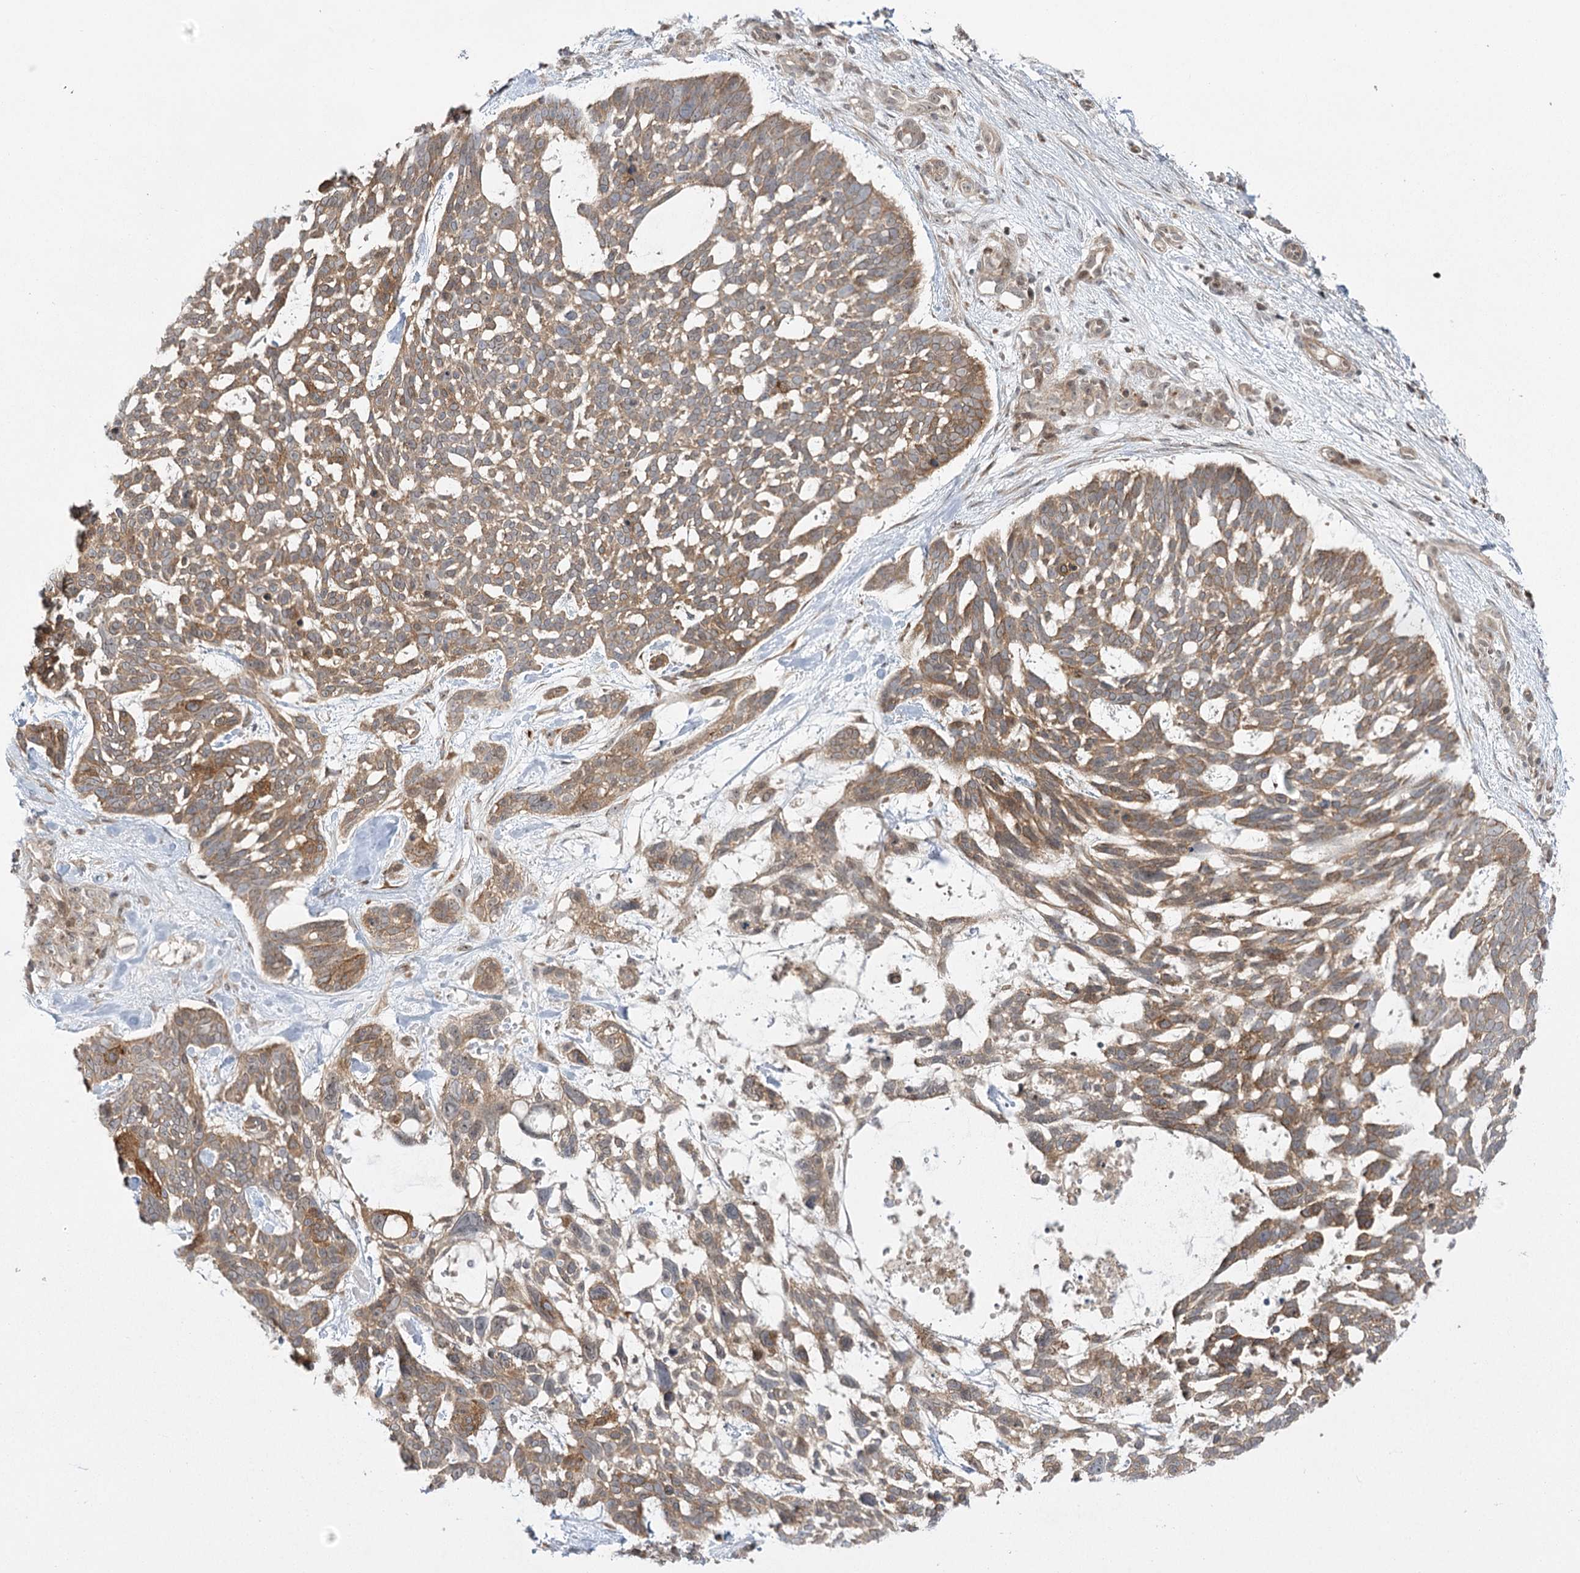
{"staining": {"intensity": "moderate", "quantity": ">75%", "location": "cytoplasmic/membranous"}, "tissue": "skin cancer", "cell_type": "Tumor cells", "image_type": "cancer", "snomed": [{"axis": "morphology", "description": "Basal cell carcinoma"}, {"axis": "topography", "description": "Skin"}], "caption": "Immunohistochemical staining of human skin cancer (basal cell carcinoma) demonstrates medium levels of moderate cytoplasmic/membranous staining in approximately >75% of tumor cells.", "gene": "SYTL1", "patient": {"sex": "male", "age": 88}}